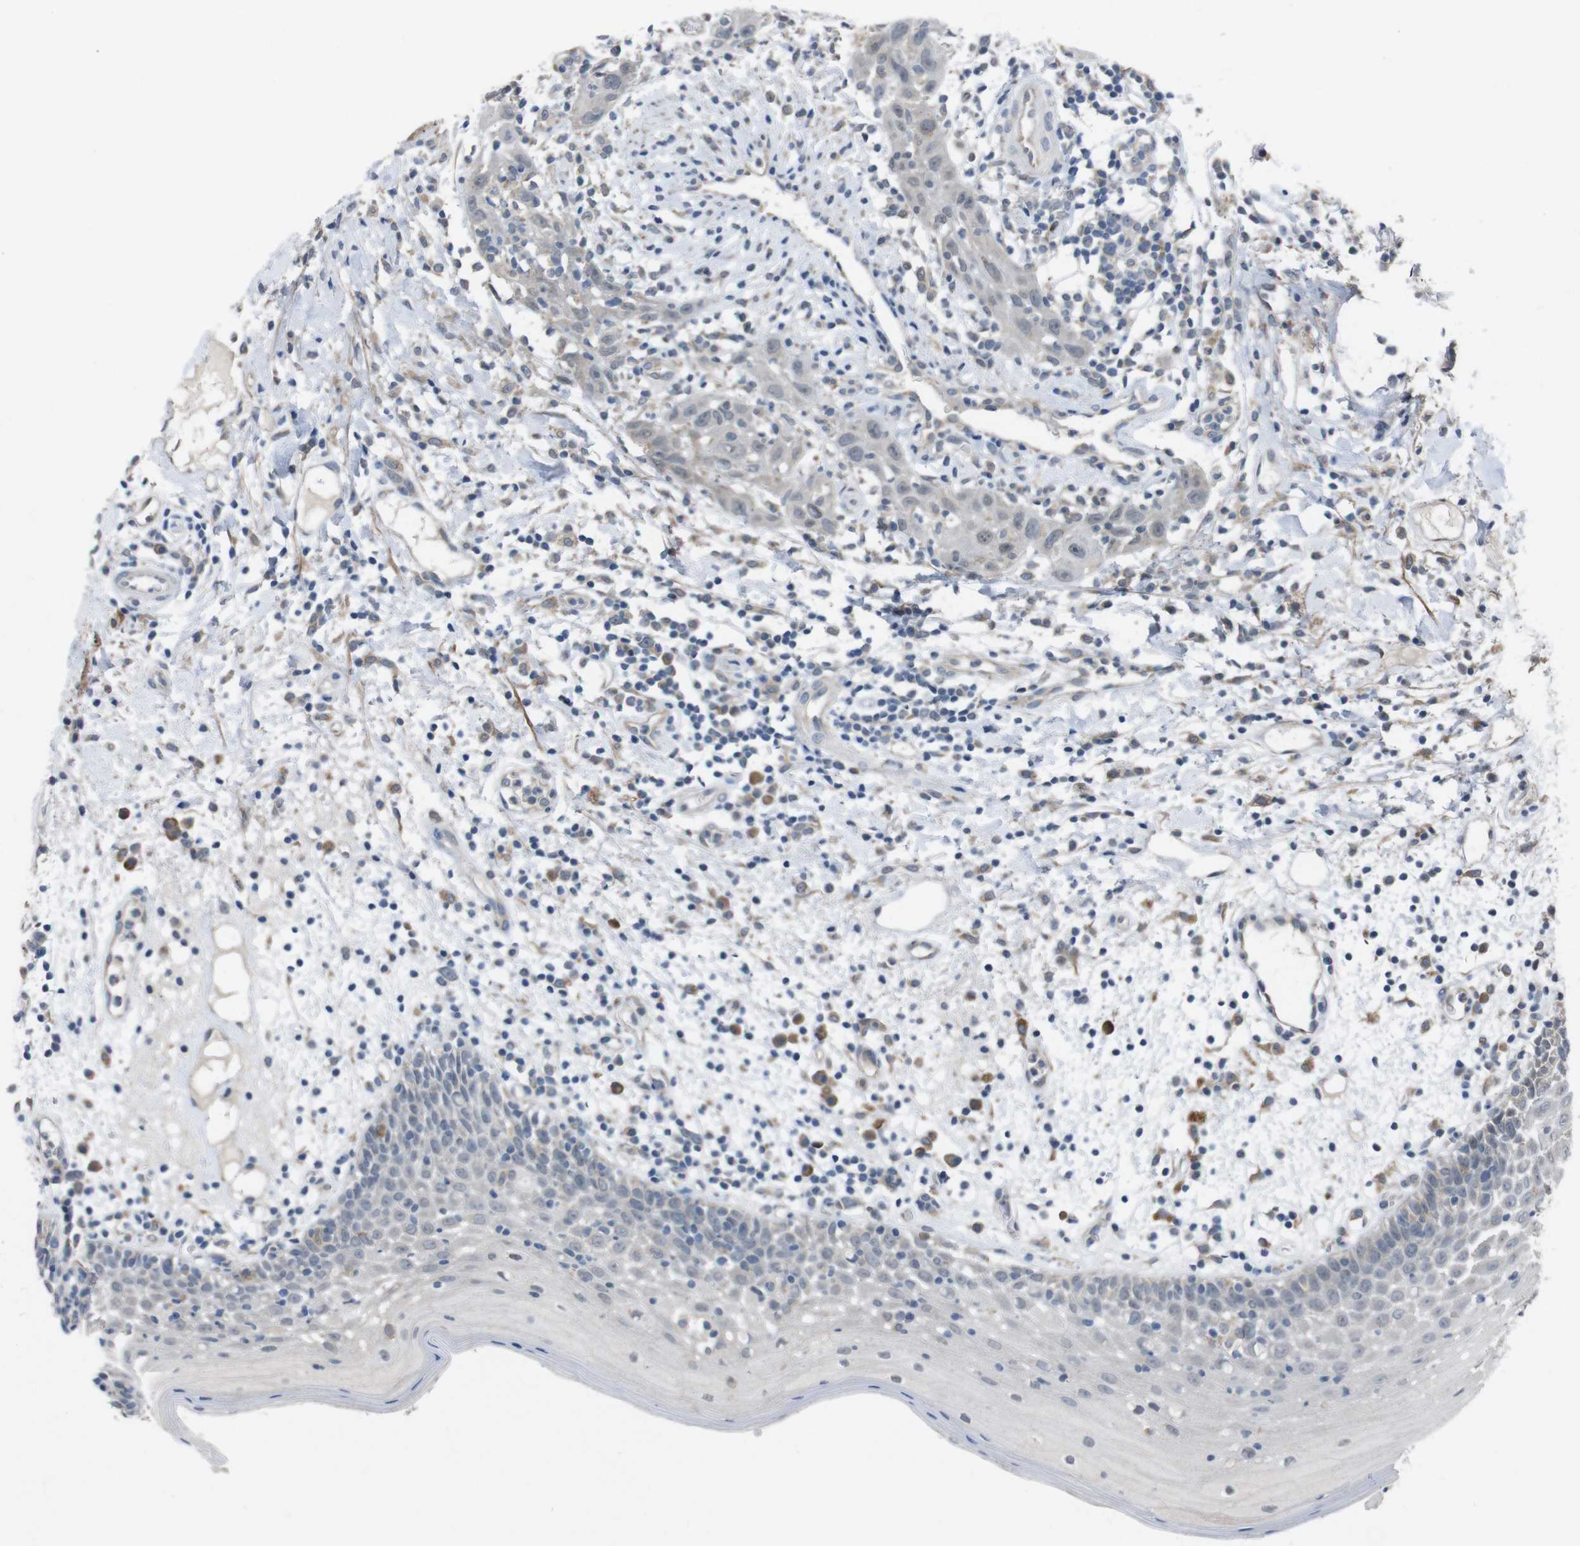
{"staining": {"intensity": "negative", "quantity": "none", "location": "none"}, "tissue": "oral mucosa", "cell_type": "Squamous epithelial cells", "image_type": "normal", "snomed": [{"axis": "morphology", "description": "Normal tissue, NOS"}, {"axis": "morphology", "description": "Squamous cell carcinoma, NOS"}, {"axis": "topography", "description": "Skeletal muscle"}, {"axis": "topography", "description": "Oral tissue"}], "caption": "IHC histopathology image of benign human oral mucosa stained for a protein (brown), which displays no staining in squamous epithelial cells.", "gene": "CDH22", "patient": {"sex": "male", "age": 71}}